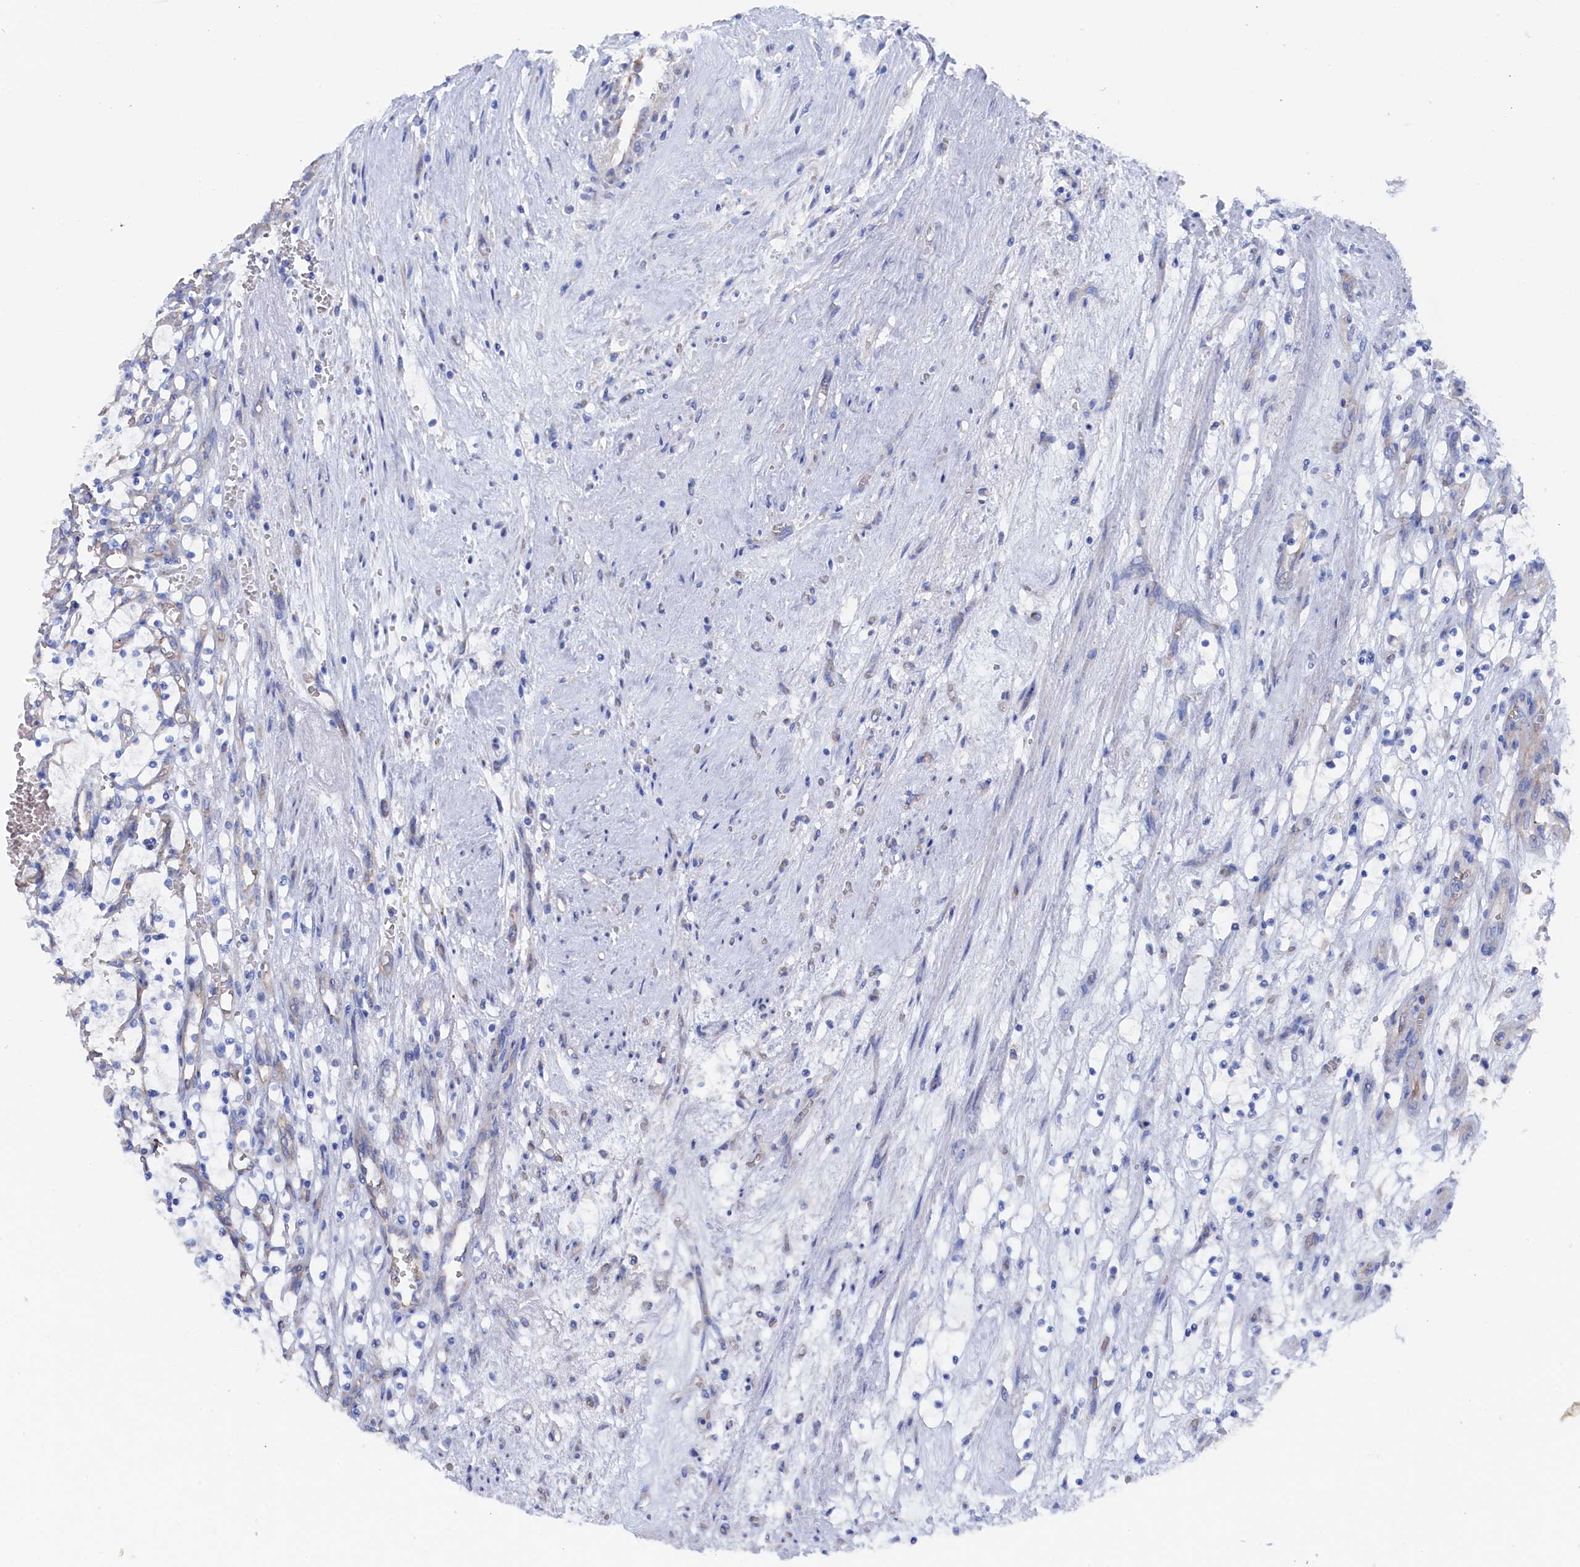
{"staining": {"intensity": "negative", "quantity": "none", "location": "none"}, "tissue": "renal cancer", "cell_type": "Tumor cells", "image_type": "cancer", "snomed": [{"axis": "morphology", "description": "Adenocarcinoma, NOS"}, {"axis": "topography", "description": "Kidney"}], "caption": "DAB (3,3'-diaminobenzidine) immunohistochemical staining of renal adenocarcinoma demonstrates no significant staining in tumor cells. (Stains: DAB (3,3'-diaminobenzidine) immunohistochemistry with hematoxylin counter stain, Microscopy: brightfield microscopy at high magnification).", "gene": "TMOD2", "patient": {"sex": "female", "age": 69}}